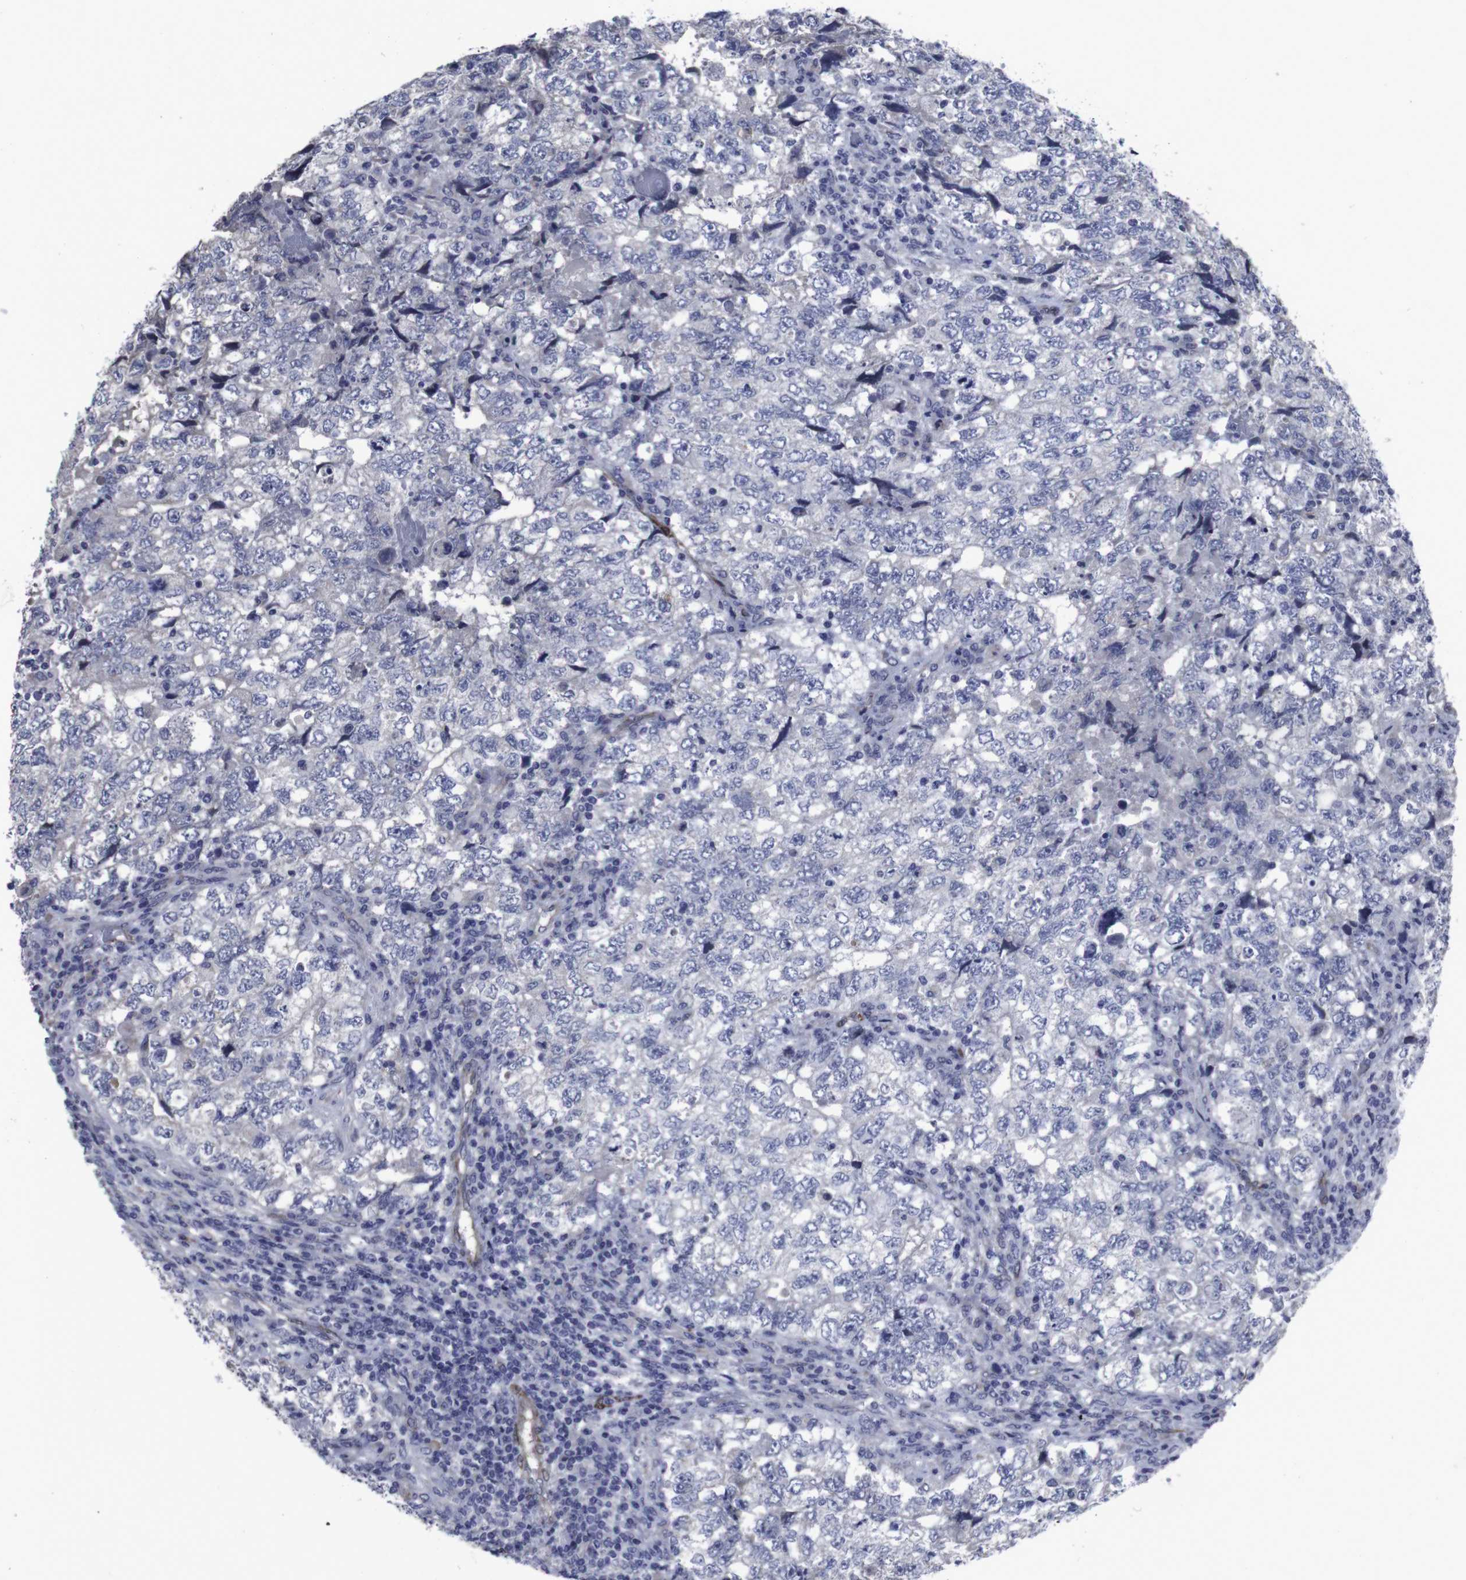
{"staining": {"intensity": "negative", "quantity": "none", "location": "none"}, "tissue": "testis cancer", "cell_type": "Tumor cells", "image_type": "cancer", "snomed": [{"axis": "morphology", "description": "Carcinoma, Embryonal, NOS"}, {"axis": "topography", "description": "Testis"}], "caption": "Immunohistochemical staining of embryonal carcinoma (testis) shows no significant expression in tumor cells.", "gene": "SNCG", "patient": {"sex": "male", "age": 36}}